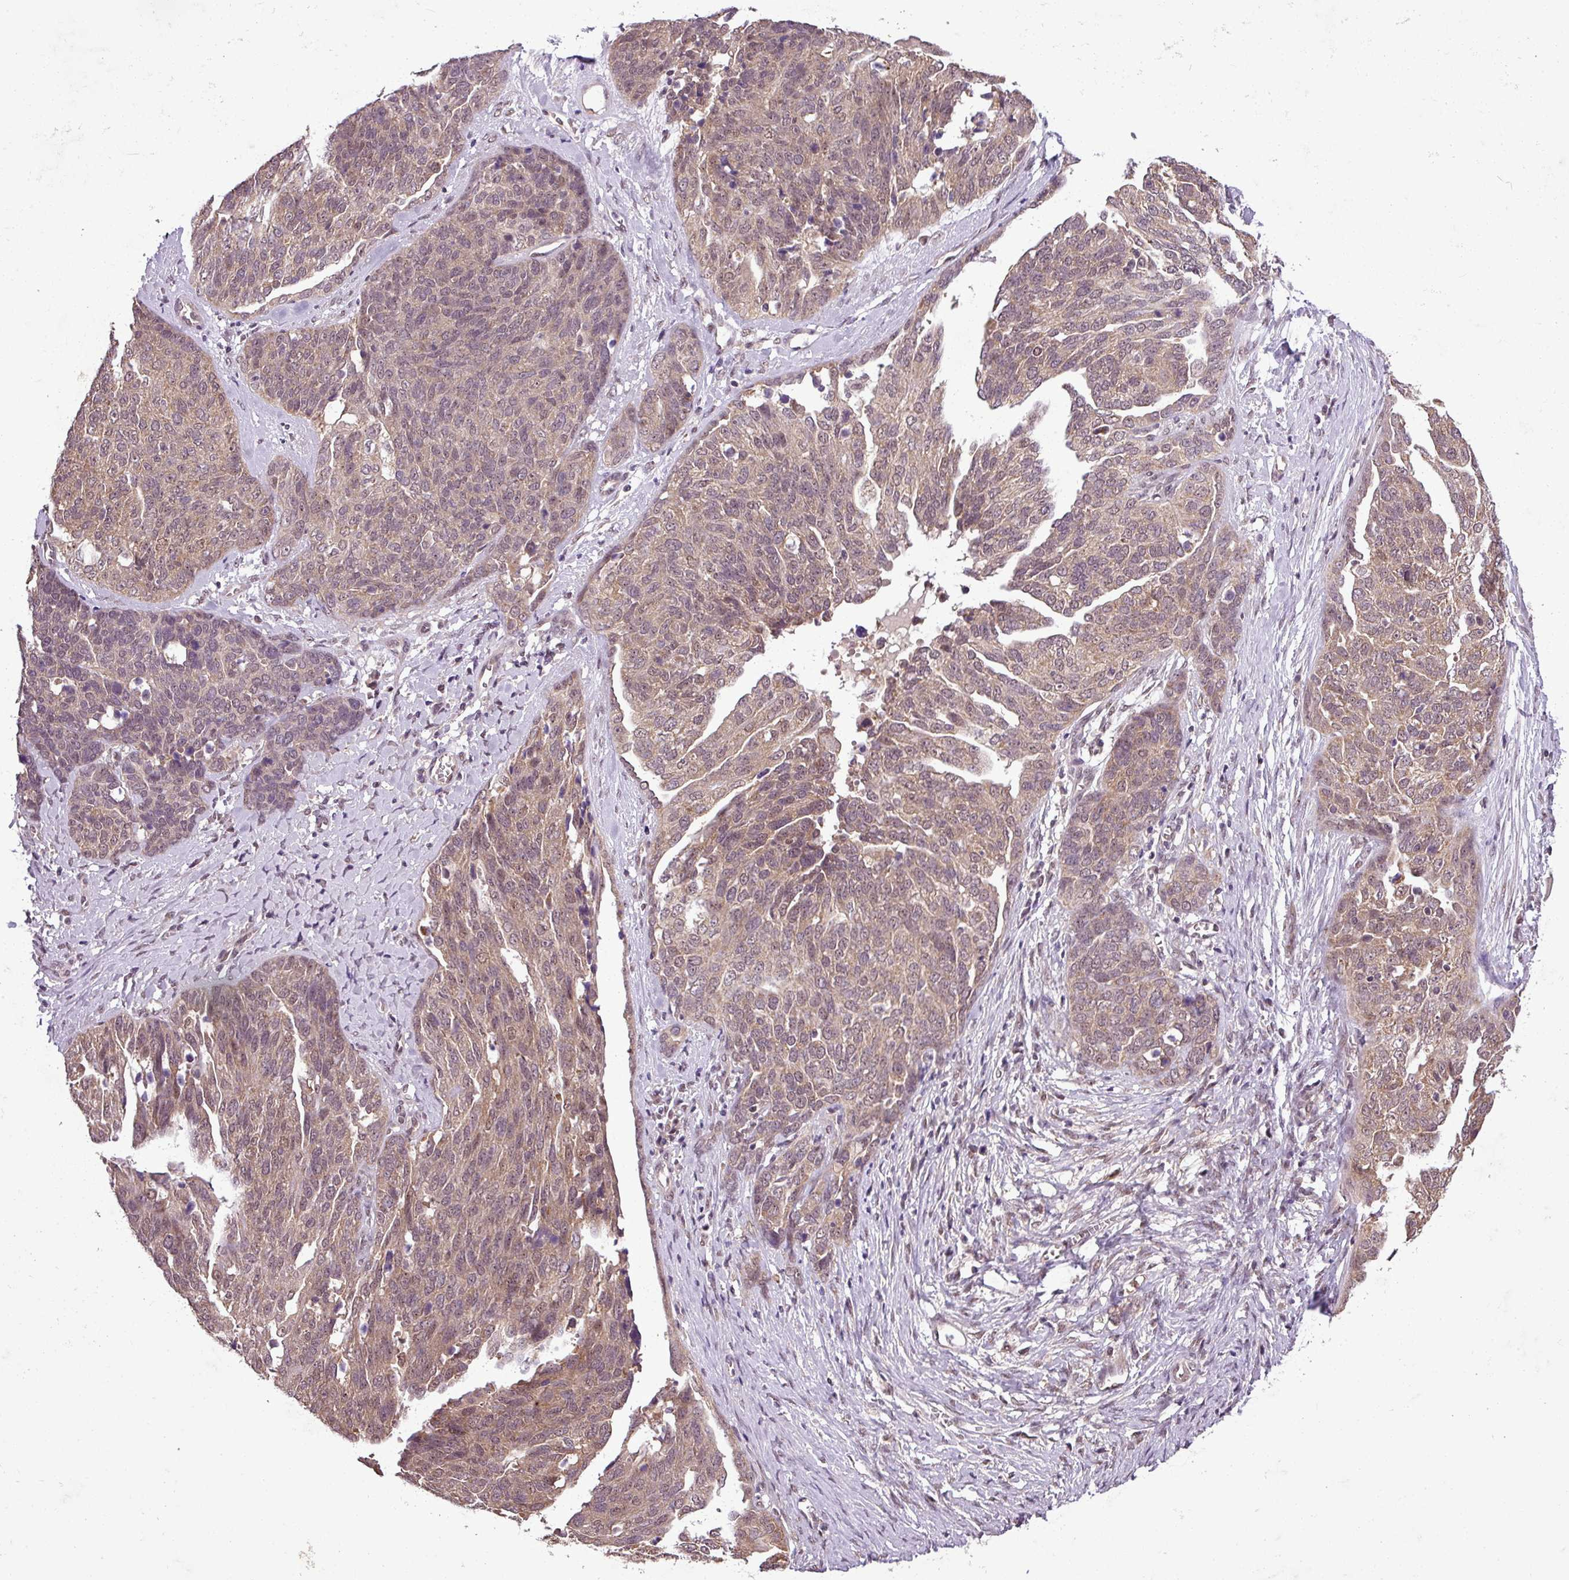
{"staining": {"intensity": "moderate", "quantity": ">75%", "location": "cytoplasmic/membranous,nuclear"}, "tissue": "ovarian cancer", "cell_type": "Tumor cells", "image_type": "cancer", "snomed": [{"axis": "morphology", "description": "Cystadenocarcinoma, serous, NOS"}, {"axis": "topography", "description": "Ovary"}], "caption": "Immunohistochemical staining of serous cystadenocarcinoma (ovarian) shows medium levels of moderate cytoplasmic/membranous and nuclear protein positivity in about >75% of tumor cells.", "gene": "MFHAS1", "patient": {"sex": "female", "age": 44}}